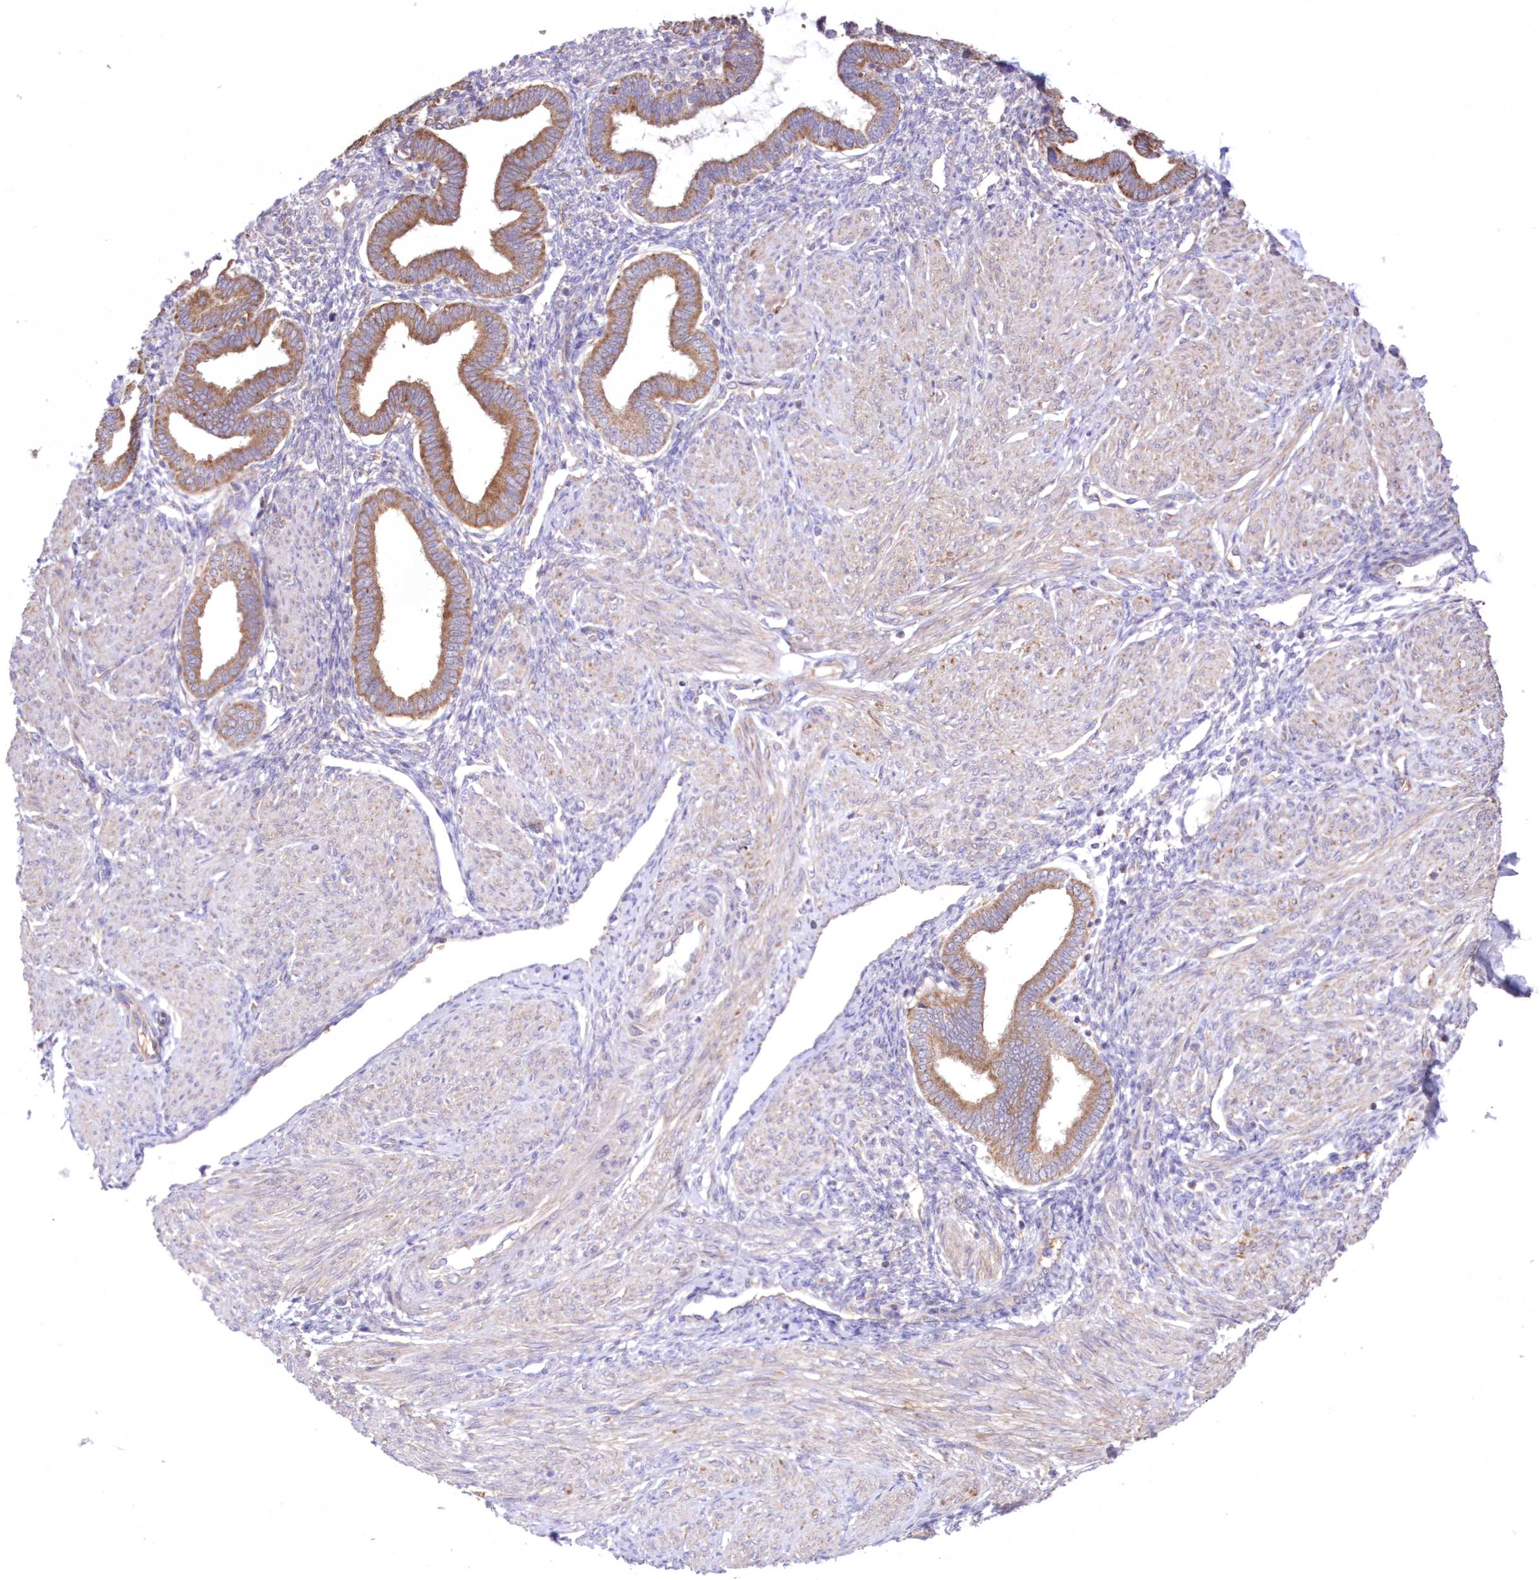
{"staining": {"intensity": "negative", "quantity": "none", "location": "none"}, "tissue": "endometrium", "cell_type": "Cells in endometrial stroma", "image_type": "normal", "snomed": [{"axis": "morphology", "description": "Normal tissue, NOS"}, {"axis": "topography", "description": "Endometrium"}], "caption": "A high-resolution micrograph shows immunohistochemistry (IHC) staining of benign endometrium, which demonstrates no significant staining in cells in endometrial stroma.", "gene": "FCHO2", "patient": {"sex": "female", "age": 53}}